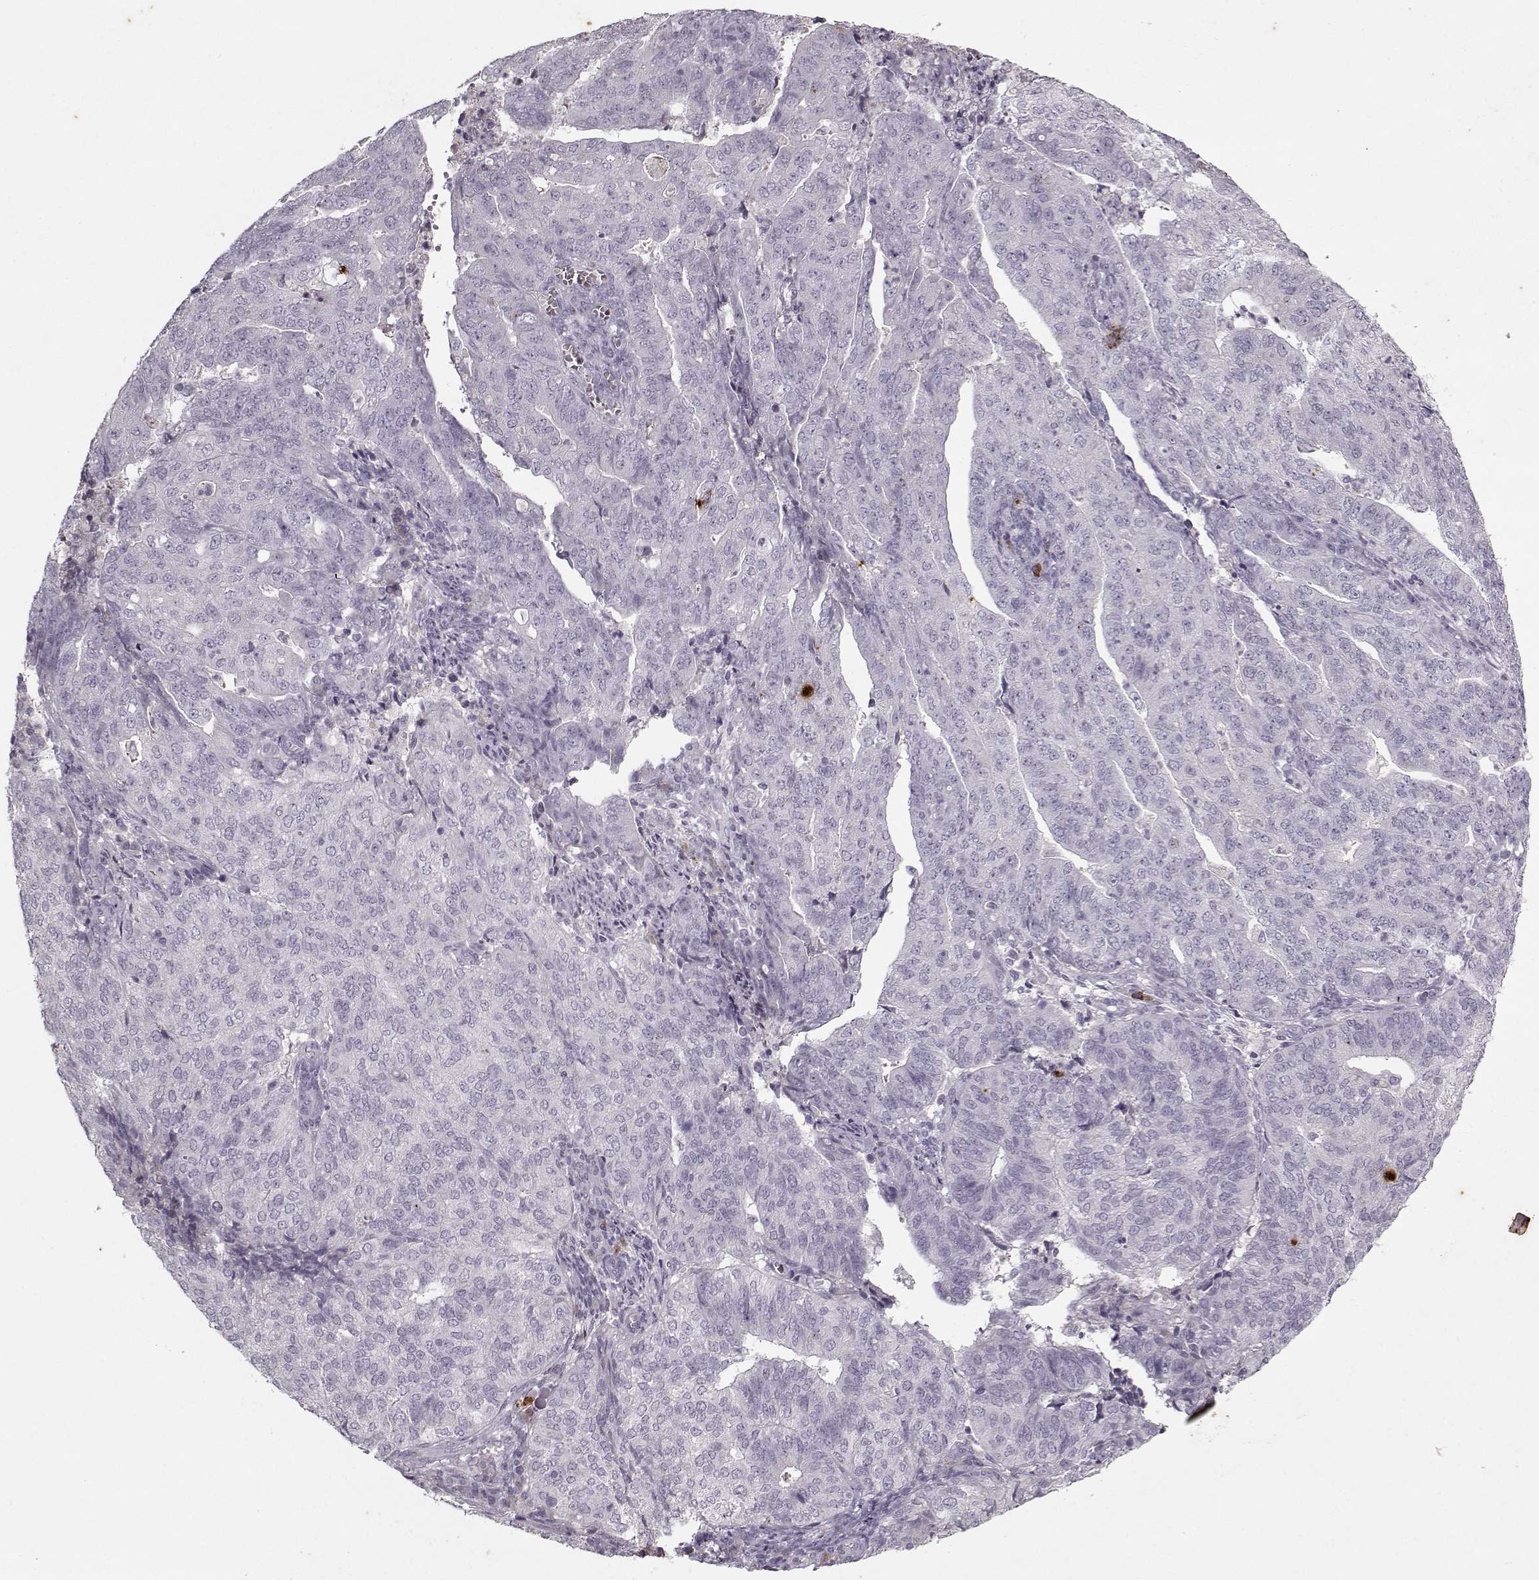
{"staining": {"intensity": "negative", "quantity": "none", "location": "none"}, "tissue": "endometrial cancer", "cell_type": "Tumor cells", "image_type": "cancer", "snomed": [{"axis": "morphology", "description": "Adenocarcinoma, NOS"}, {"axis": "topography", "description": "Endometrium"}], "caption": "Endometrial adenocarcinoma was stained to show a protein in brown. There is no significant expression in tumor cells. (DAB immunohistochemistry, high magnification).", "gene": "KRT9", "patient": {"sex": "female", "age": 82}}